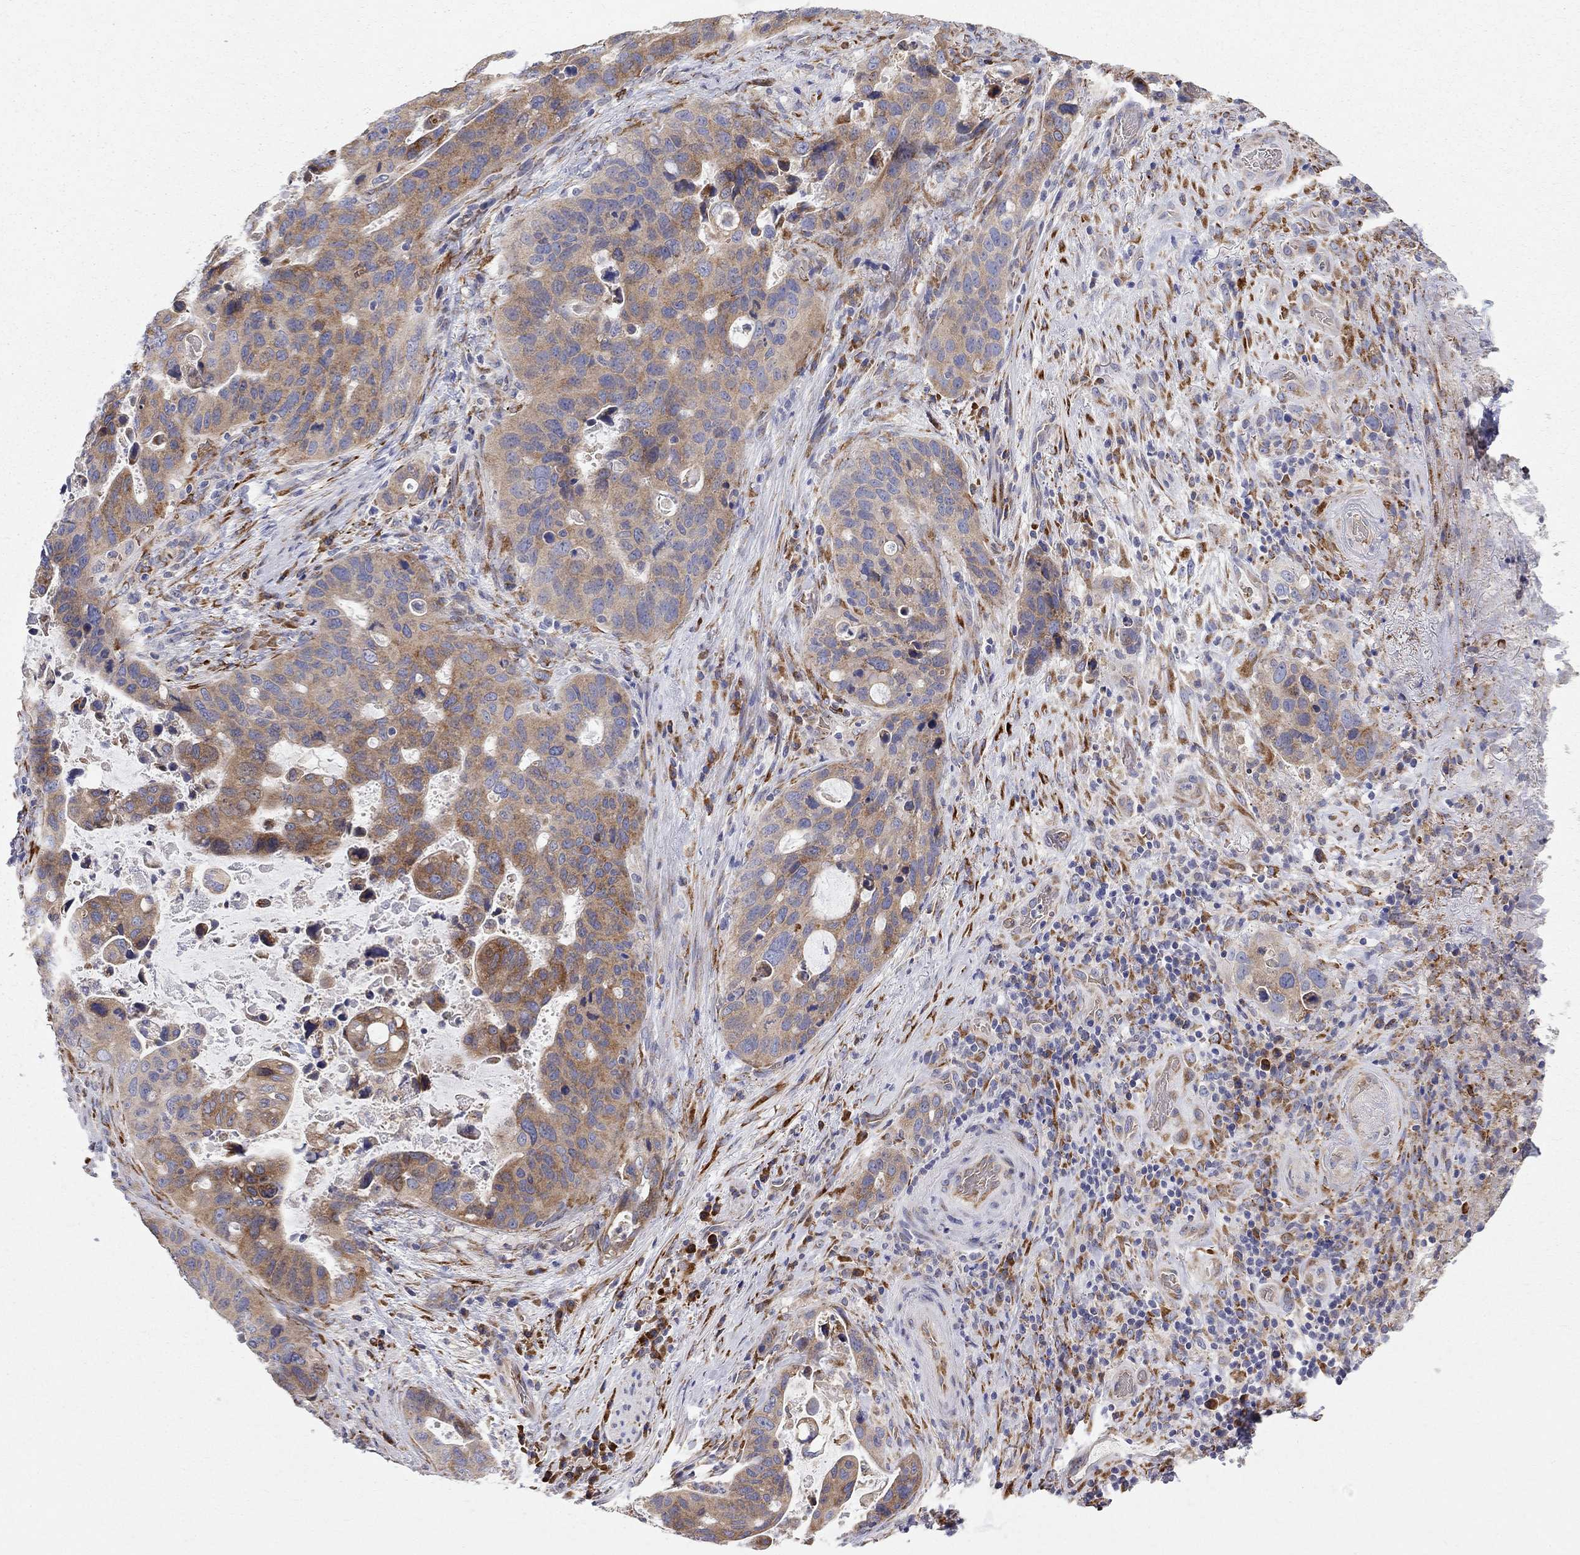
{"staining": {"intensity": "strong", "quantity": "<25%", "location": "cytoplasmic/membranous"}, "tissue": "stomach cancer", "cell_type": "Tumor cells", "image_type": "cancer", "snomed": [{"axis": "morphology", "description": "Adenocarcinoma, NOS"}, {"axis": "topography", "description": "Stomach"}], "caption": "Immunohistochemical staining of stomach adenocarcinoma exhibits medium levels of strong cytoplasmic/membranous protein positivity in approximately <25% of tumor cells. Nuclei are stained in blue.", "gene": "CASTOR1", "patient": {"sex": "male", "age": 54}}